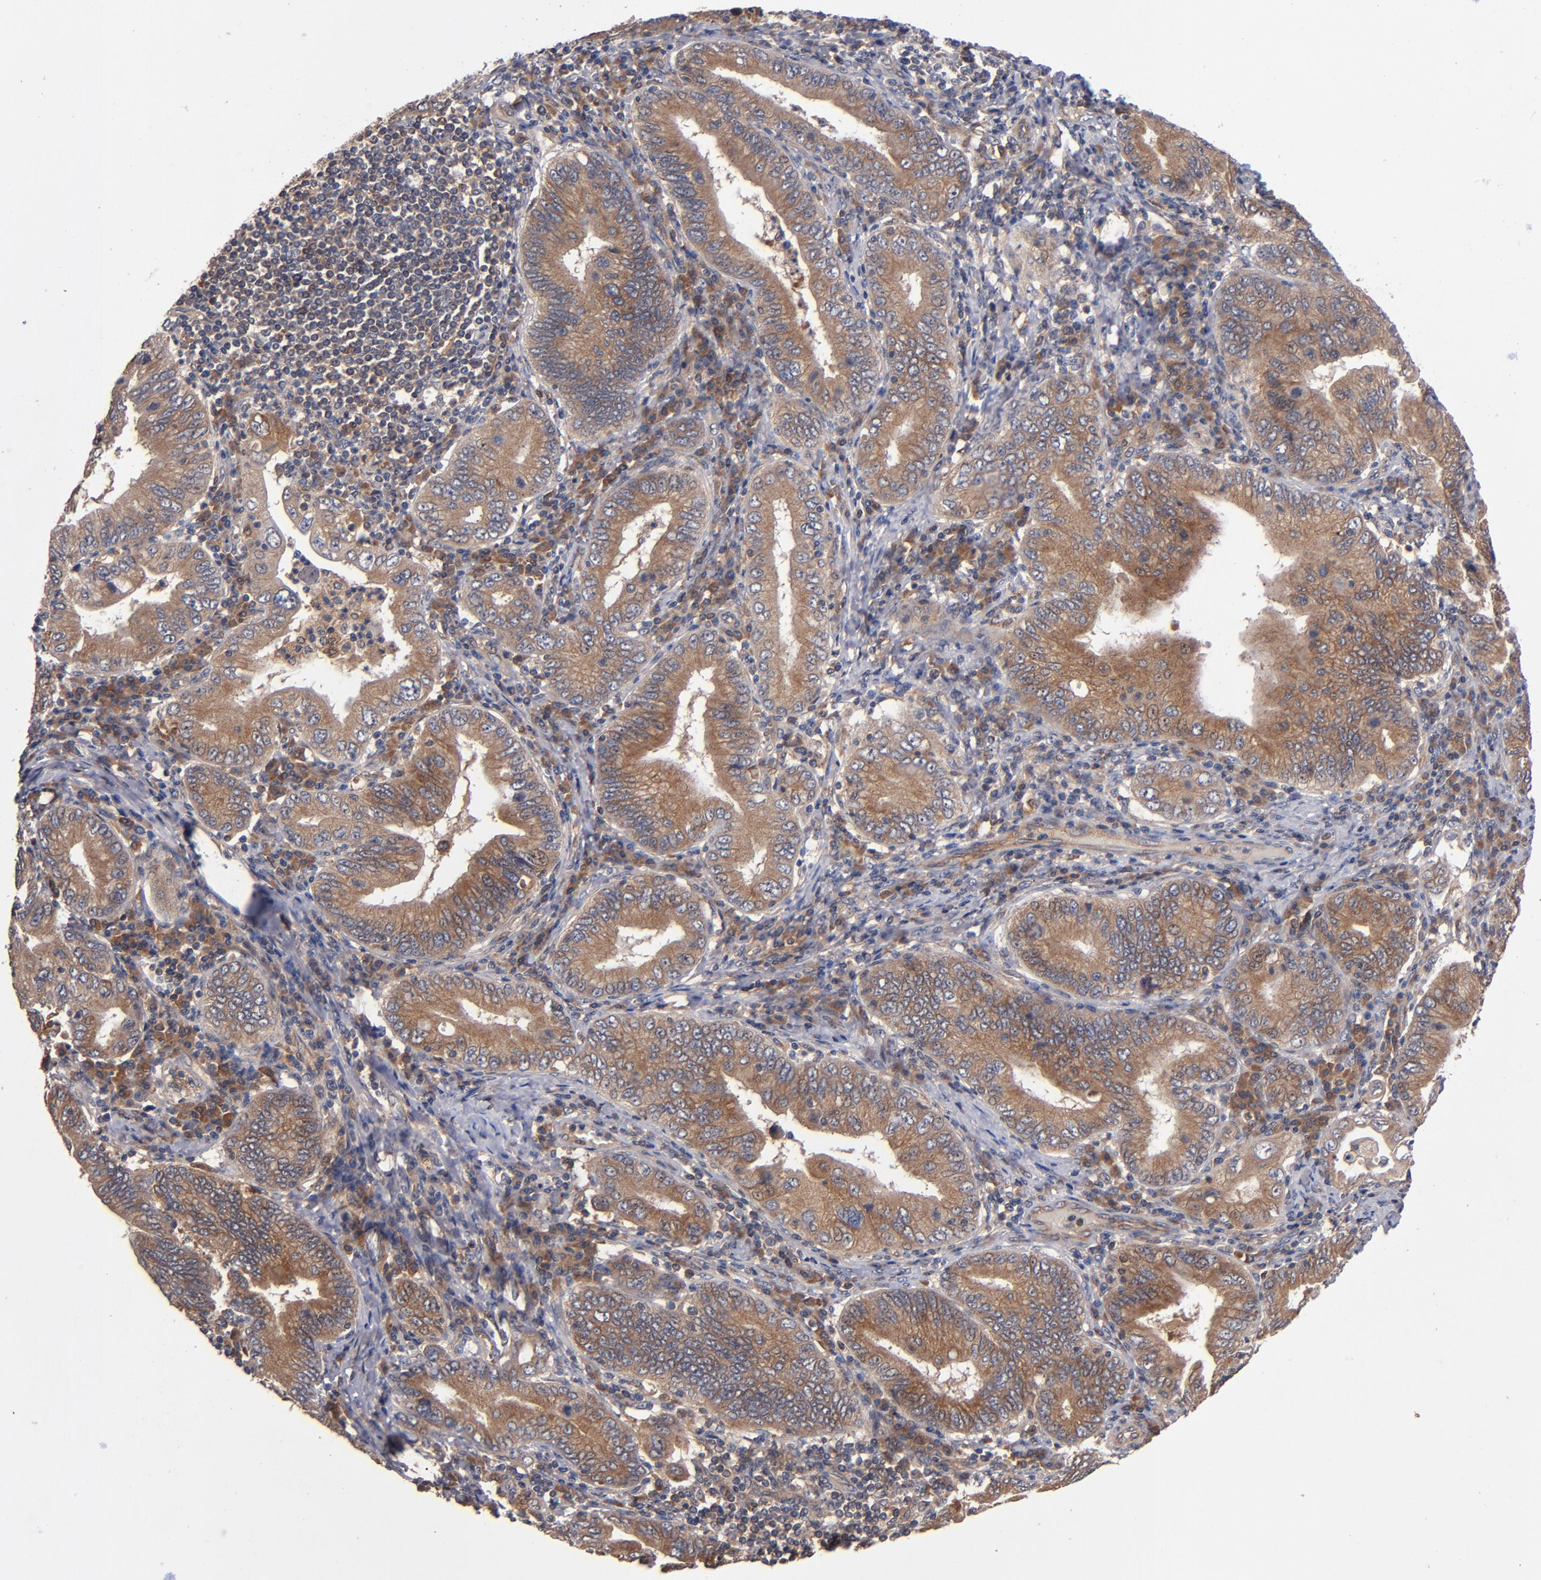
{"staining": {"intensity": "moderate", "quantity": ">75%", "location": "cytoplasmic/membranous"}, "tissue": "stomach cancer", "cell_type": "Tumor cells", "image_type": "cancer", "snomed": [{"axis": "morphology", "description": "Normal tissue, NOS"}, {"axis": "morphology", "description": "Adenocarcinoma, NOS"}, {"axis": "topography", "description": "Esophagus"}, {"axis": "topography", "description": "Stomach, upper"}, {"axis": "topography", "description": "Peripheral nerve tissue"}], "caption": "Immunohistochemistry (IHC) photomicrograph of stomach cancer (adenocarcinoma) stained for a protein (brown), which displays medium levels of moderate cytoplasmic/membranous expression in approximately >75% of tumor cells.", "gene": "BDKRB1", "patient": {"sex": "male", "age": 62}}